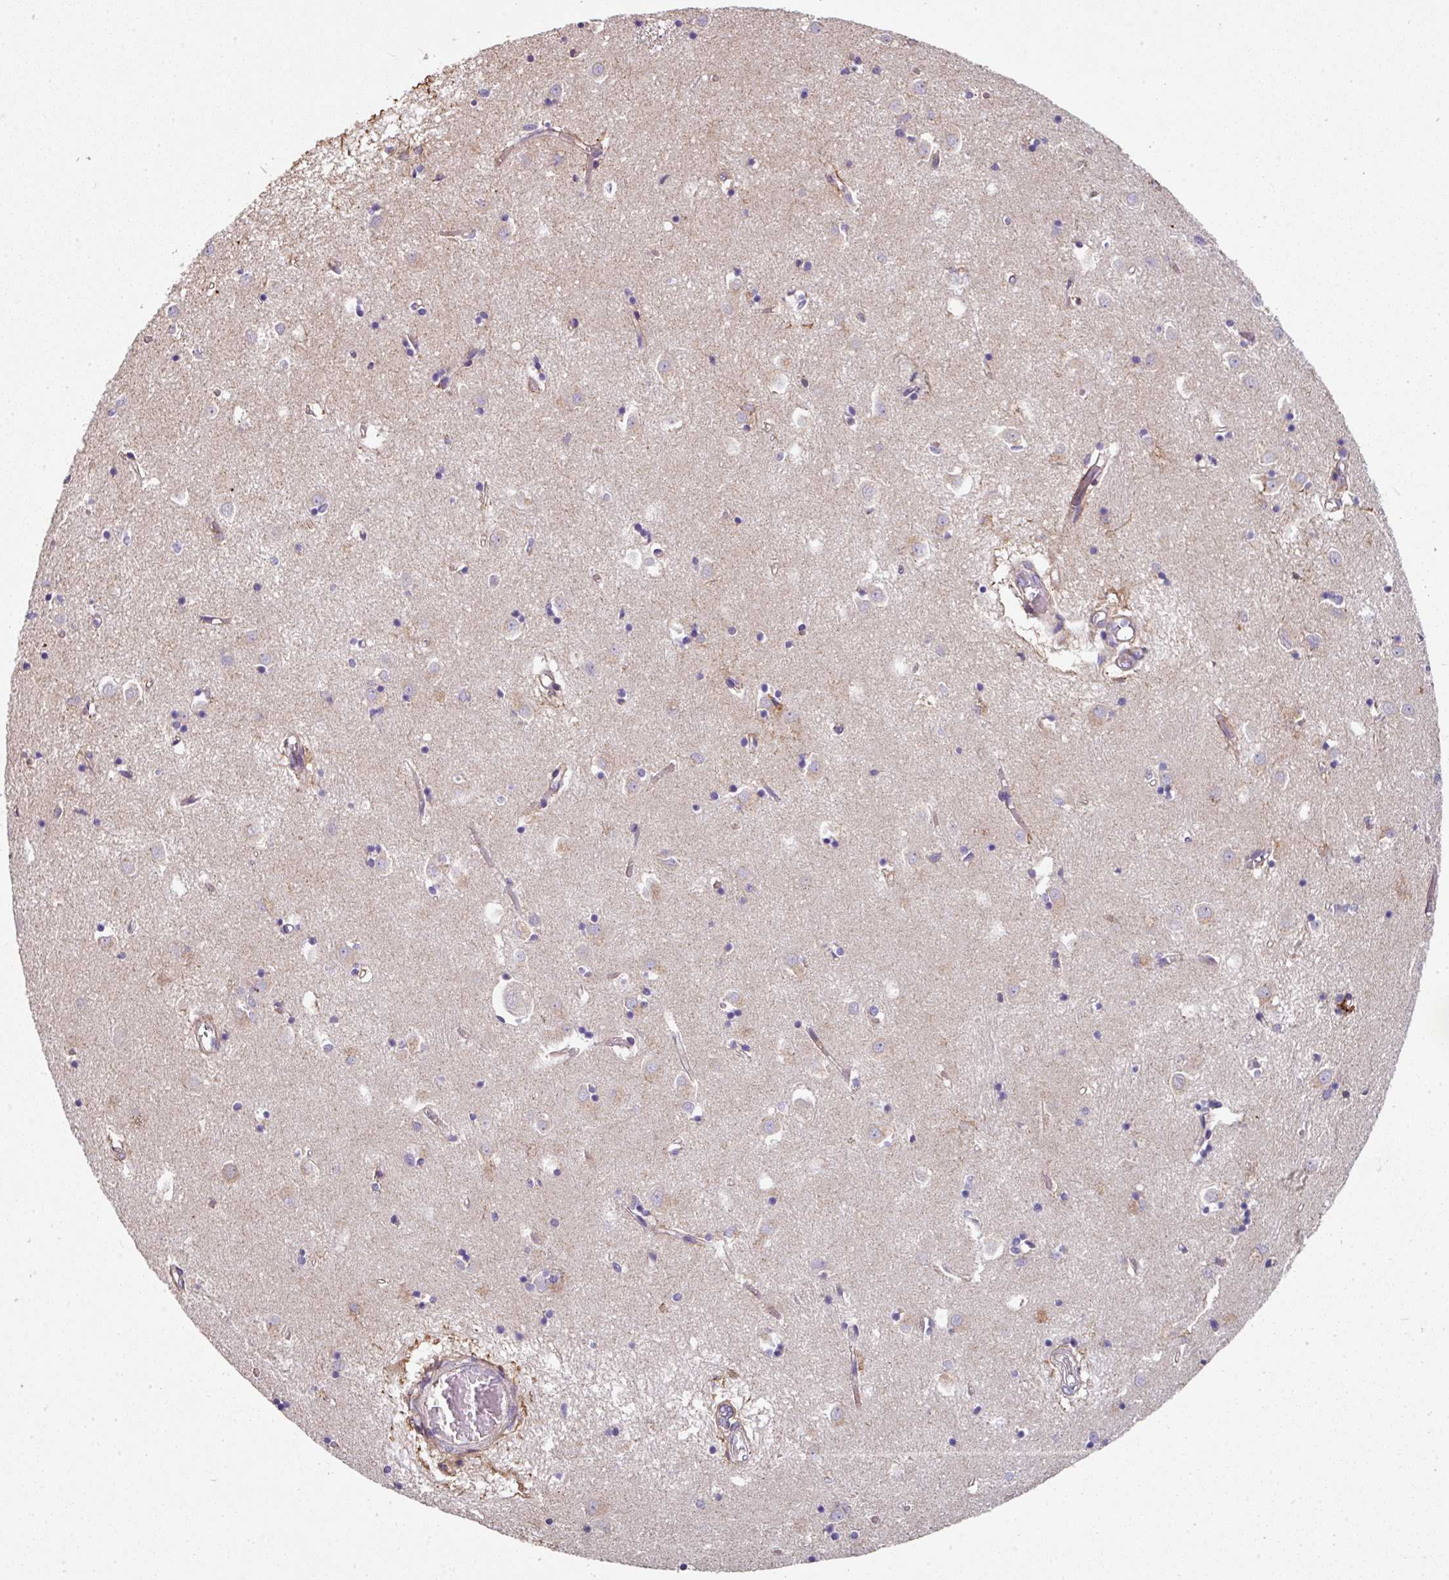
{"staining": {"intensity": "negative", "quantity": "none", "location": "none"}, "tissue": "caudate", "cell_type": "Glial cells", "image_type": "normal", "snomed": [{"axis": "morphology", "description": "Normal tissue, NOS"}, {"axis": "topography", "description": "Lateral ventricle wall"}], "caption": "DAB immunohistochemical staining of normal caudate demonstrates no significant expression in glial cells.", "gene": "C4orf48", "patient": {"sex": "male", "age": 70}}